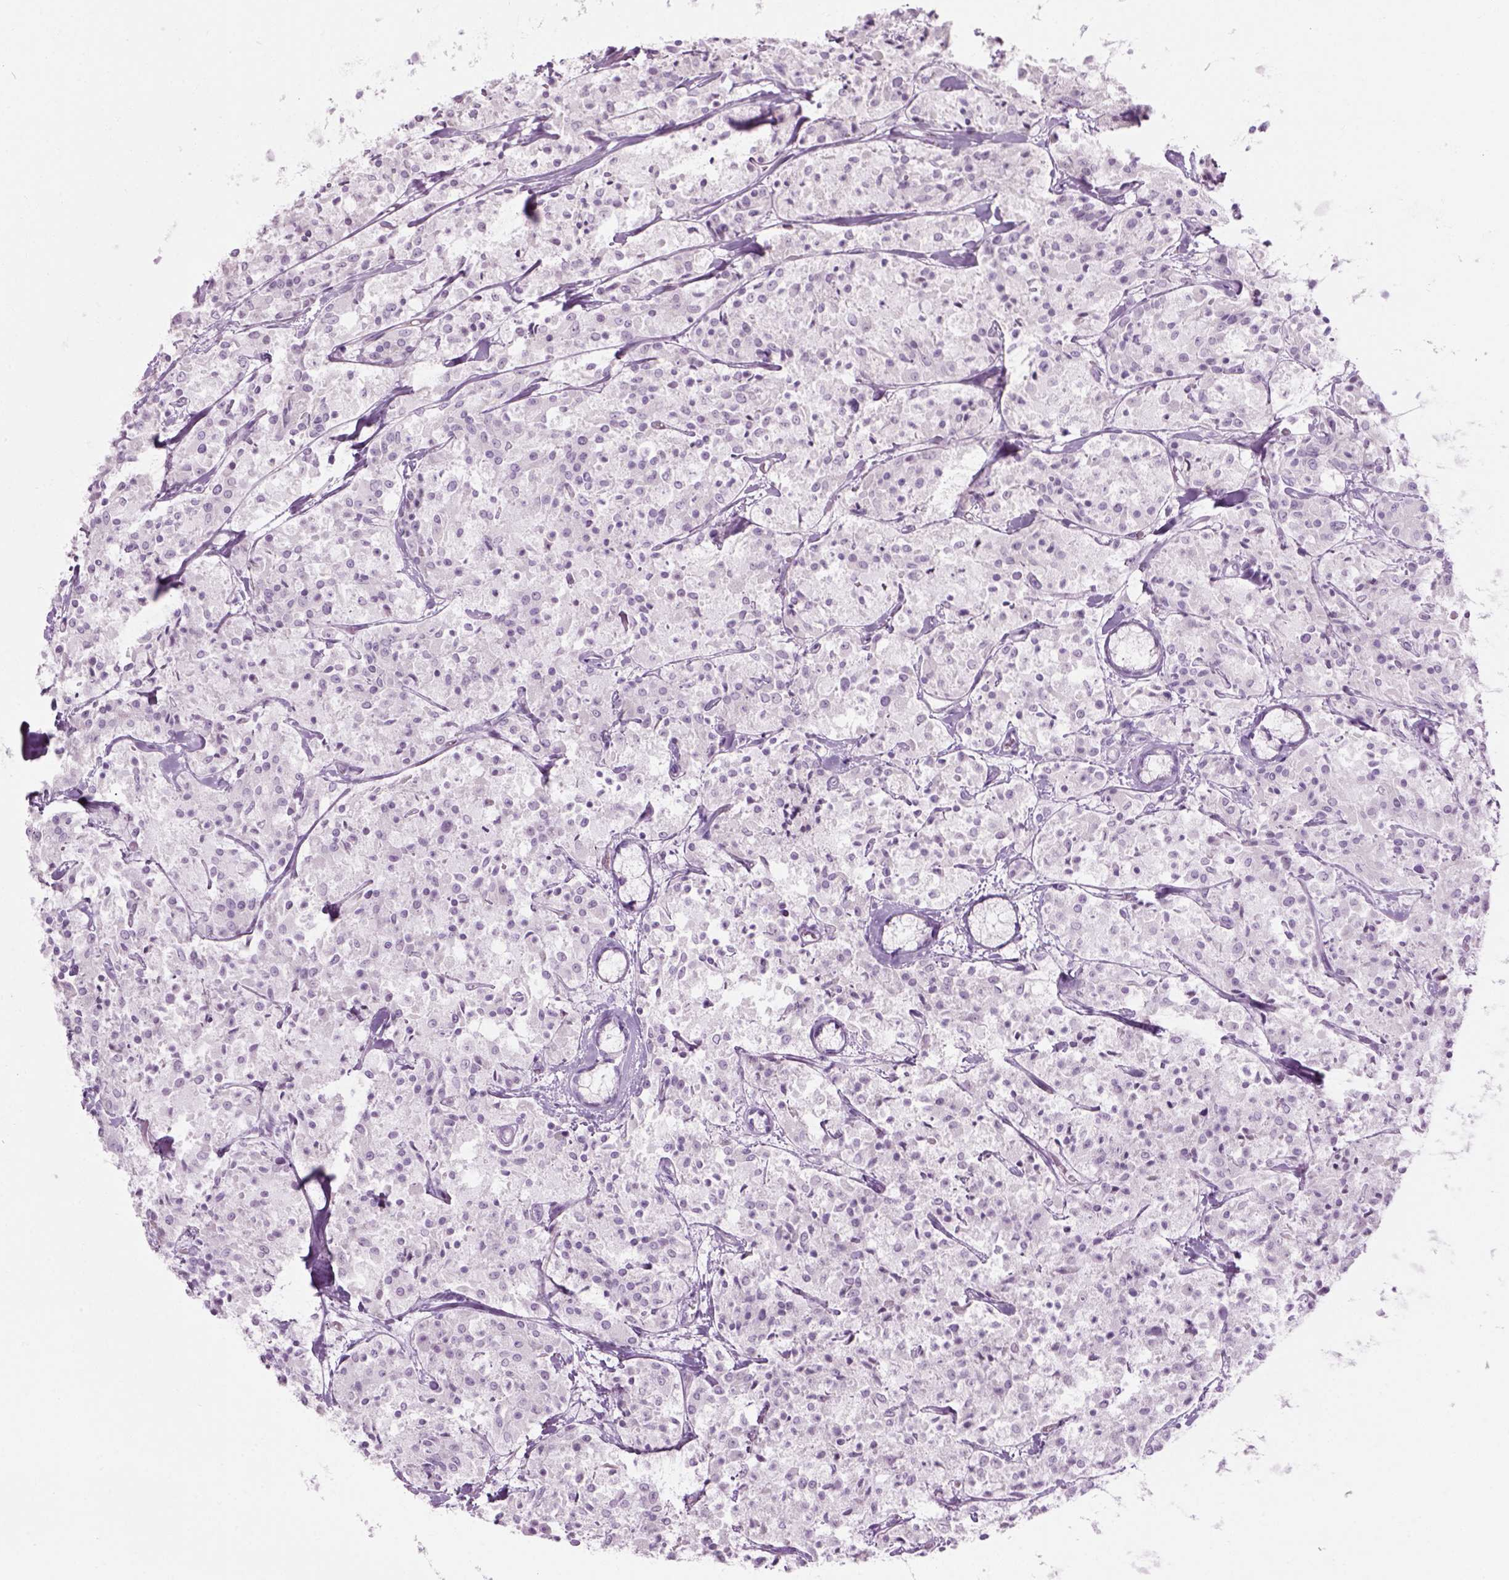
{"staining": {"intensity": "negative", "quantity": "none", "location": "none"}, "tissue": "carcinoid", "cell_type": "Tumor cells", "image_type": "cancer", "snomed": [{"axis": "morphology", "description": "Carcinoid, malignant, NOS"}, {"axis": "topography", "description": "Lung"}], "caption": "Tumor cells are negative for brown protein staining in carcinoid. (Brightfield microscopy of DAB (3,3'-diaminobenzidine) IHC at high magnification).", "gene": "CIBAR2", "patient": {"sex": "male", "age": 71}}